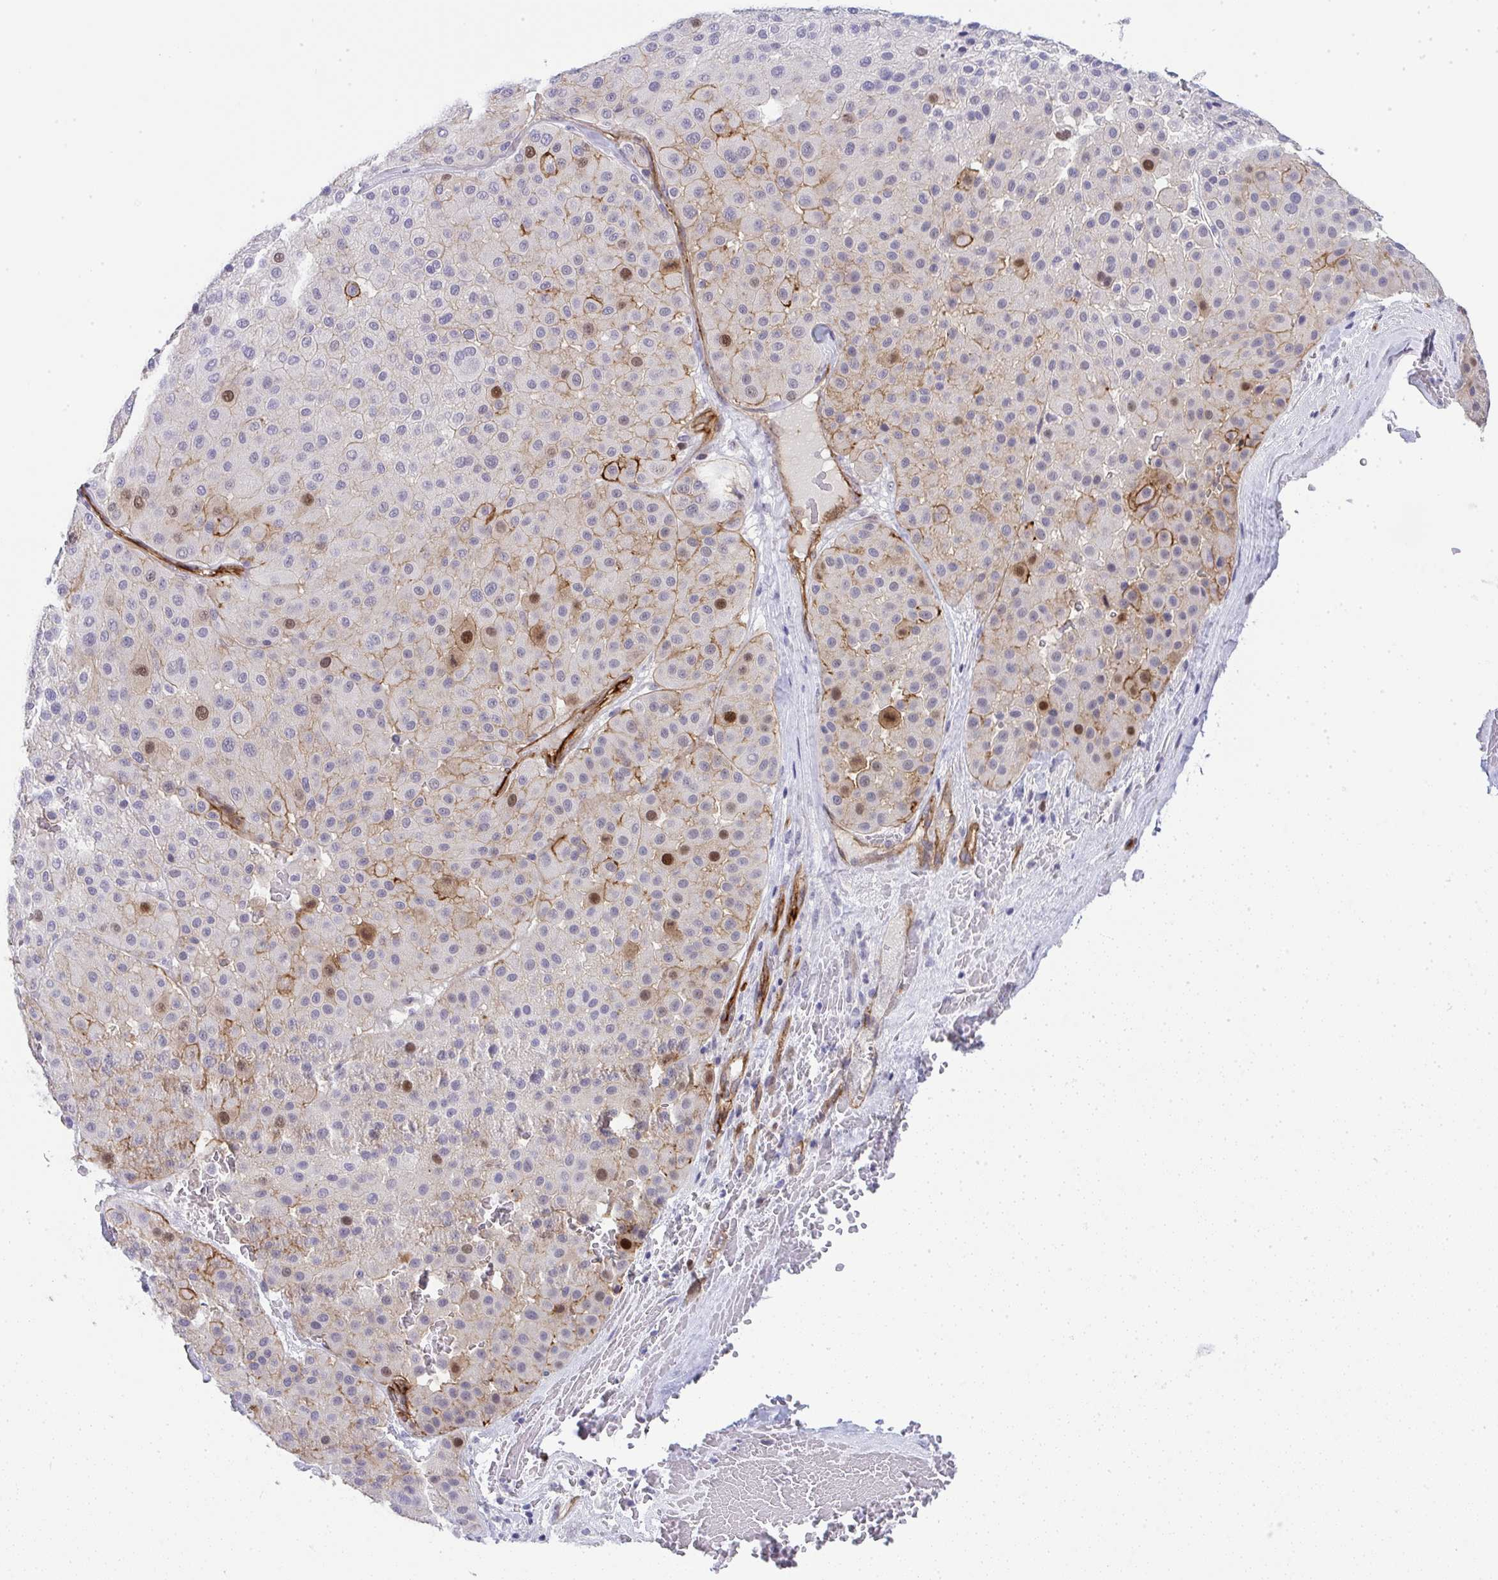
{"staining": {"intensity": "moderate", "quantity": "<25%", "location": "cytoplasmic/membranous,nuclear"}, "tissue": "melanoma", "cell_type": "Tumor cells", "image_type": "cancer", "snomed": [{"axis": "morphology", "description": "Malignant melanoma, Metastatic site"}, {"axis": "topography", "description": "Smooth muscle"}], "caption": "A high-resolution image shows immunohistochemistry staining of melanoma, which exhibits moderate cytoplasmic/membranous and nuclear expression in approximately <25% of tumor cells.", "gene": "UBE2S", "patient": {"sex": "male", "age": 41}}